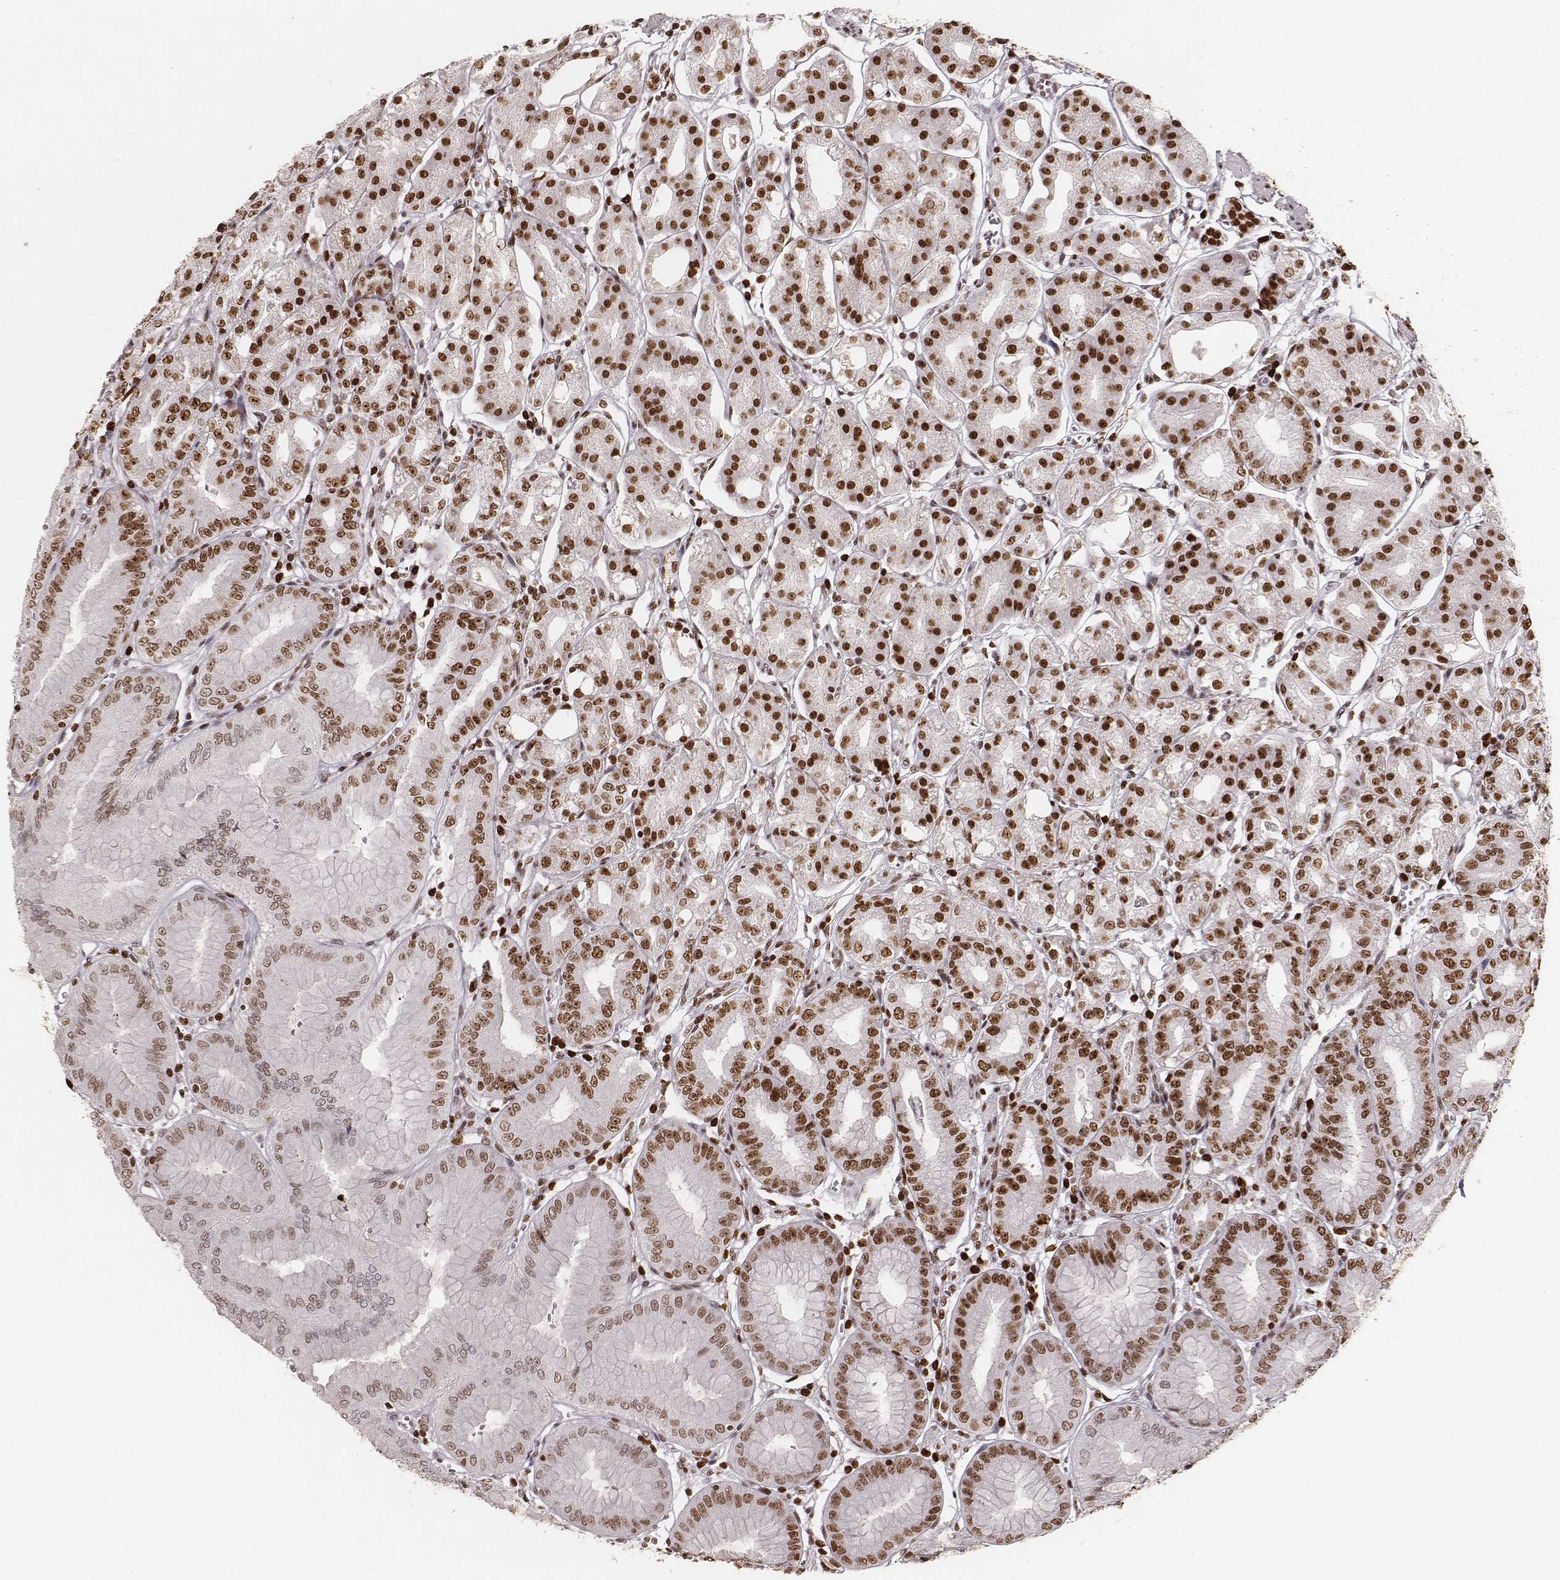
{"staining": {"intensity": "strong", "quantity": ">75%", "location": "nuclear"}, "tissue": "stomach", "cell_type": "Glandular cells", "image_type": "normal", "snomed": [{"axis": "morphology", "description": "Normal tissue, NOS"}, {"axis": "topography", "description": "Stomach, lower"}], "caption": "Immunohistochemical staining of normal stomach reveals >75% levels of strong nuclear protein positivity in approximately >75% of glandular cells.", "gene": "PARP1", "patient": {"sex": "male", "age": 71}}